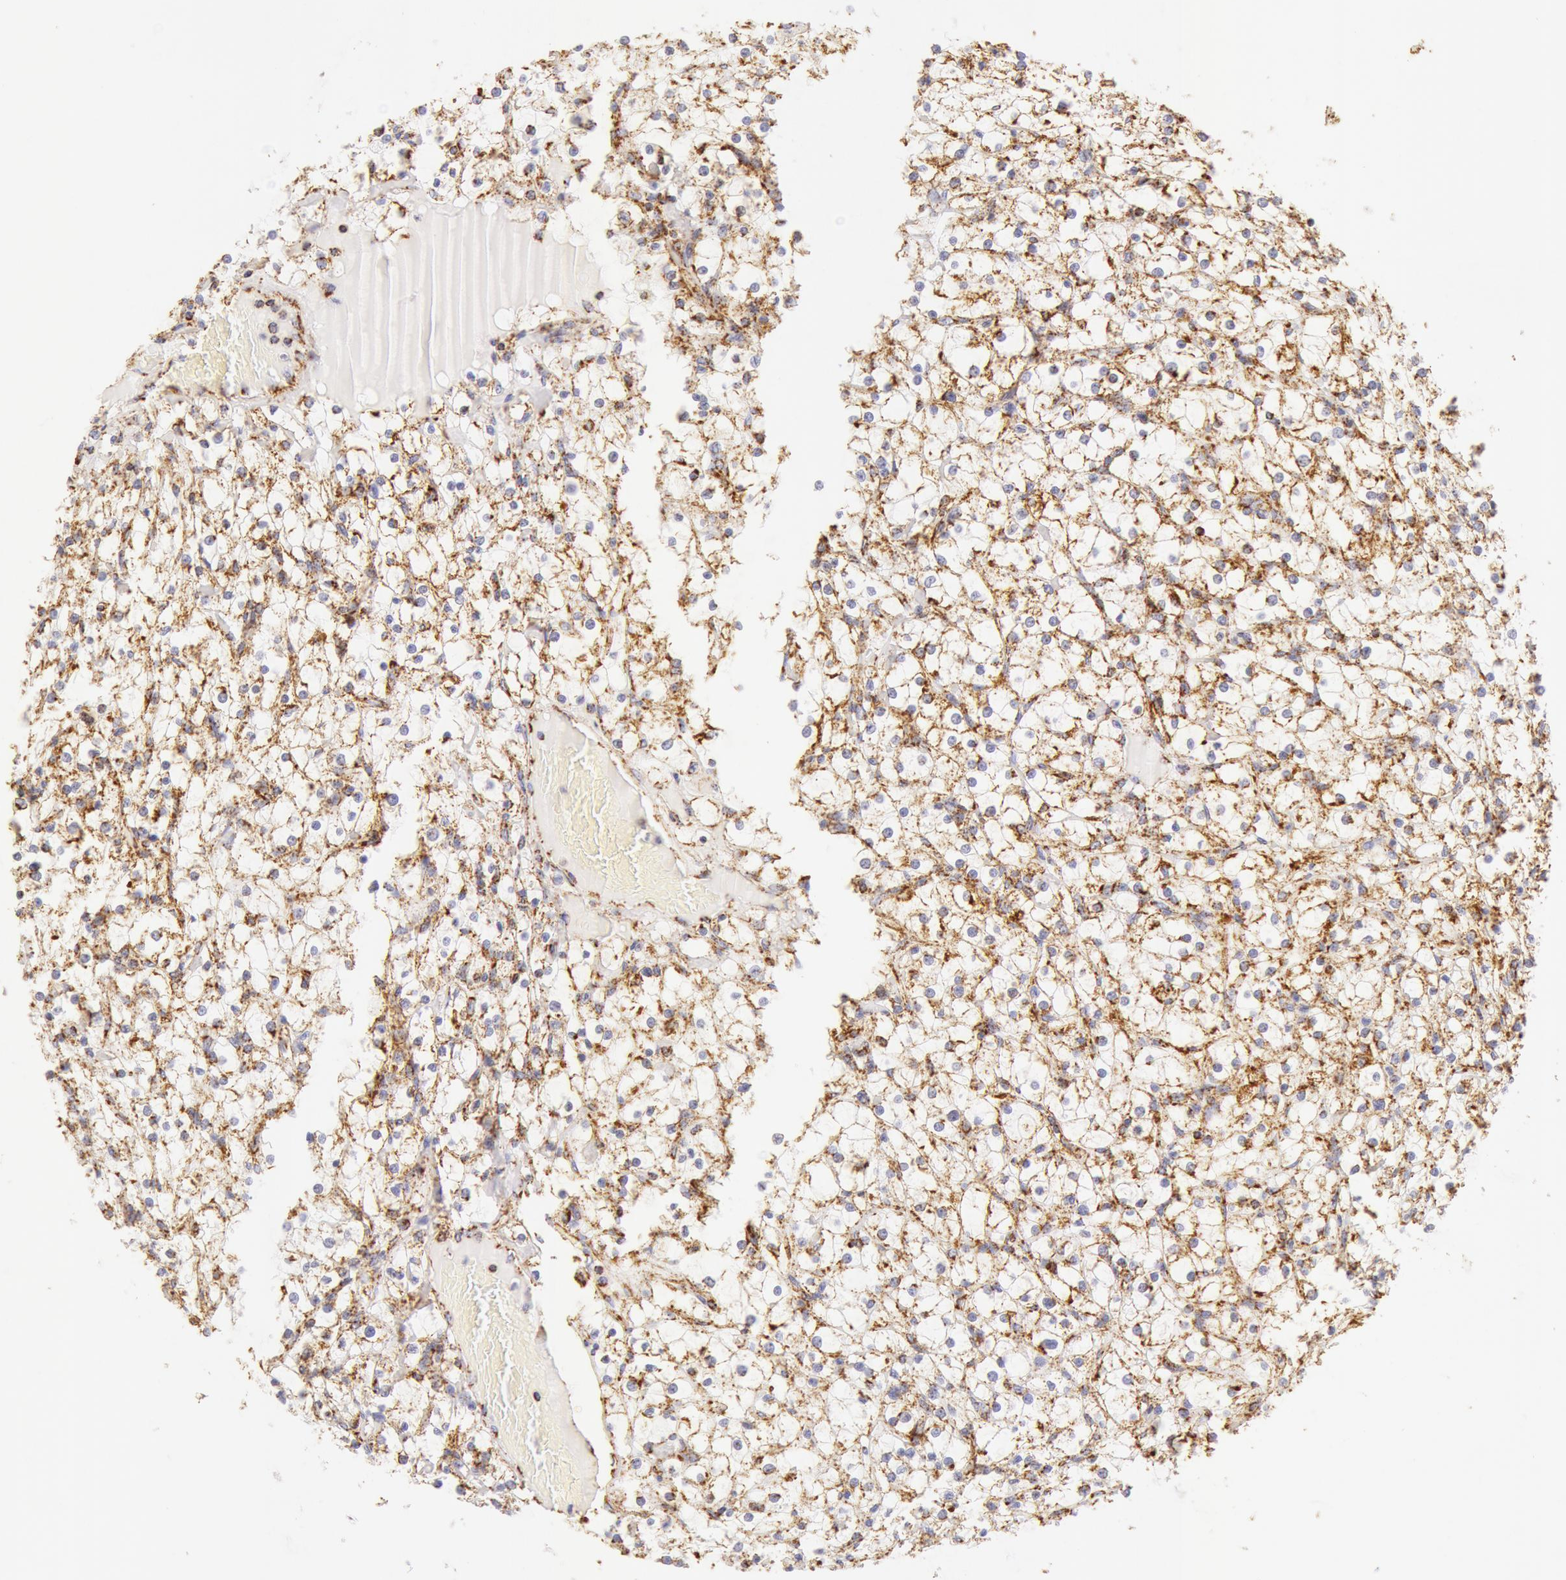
{"staining": {"intensity": "moderate", "quantity": ">75%", "location": "cytoplasmic/membranous"}, "tissue": "renal cancer", "cell_type": "Tumor cells", "image_type": "cancer", "snomed": [{"axis": "morphology", "description": "Adenocarcinoma, NOS"}, {"axis": "topography", "description": "Kidney"}], "caption": "High-power microscopy captured an immunohistochemistry image of adenocarcinoma (renal), revealing moderate cytoplasmic/membranous staining in about >75% of tumor cells. (Stains: DAB in brown, nuclei in blue, Microscopy: brightfield microscopy at high magnification).", "gene": "ATP5F1B", "patient": {"sex": "female", "age": 73}}